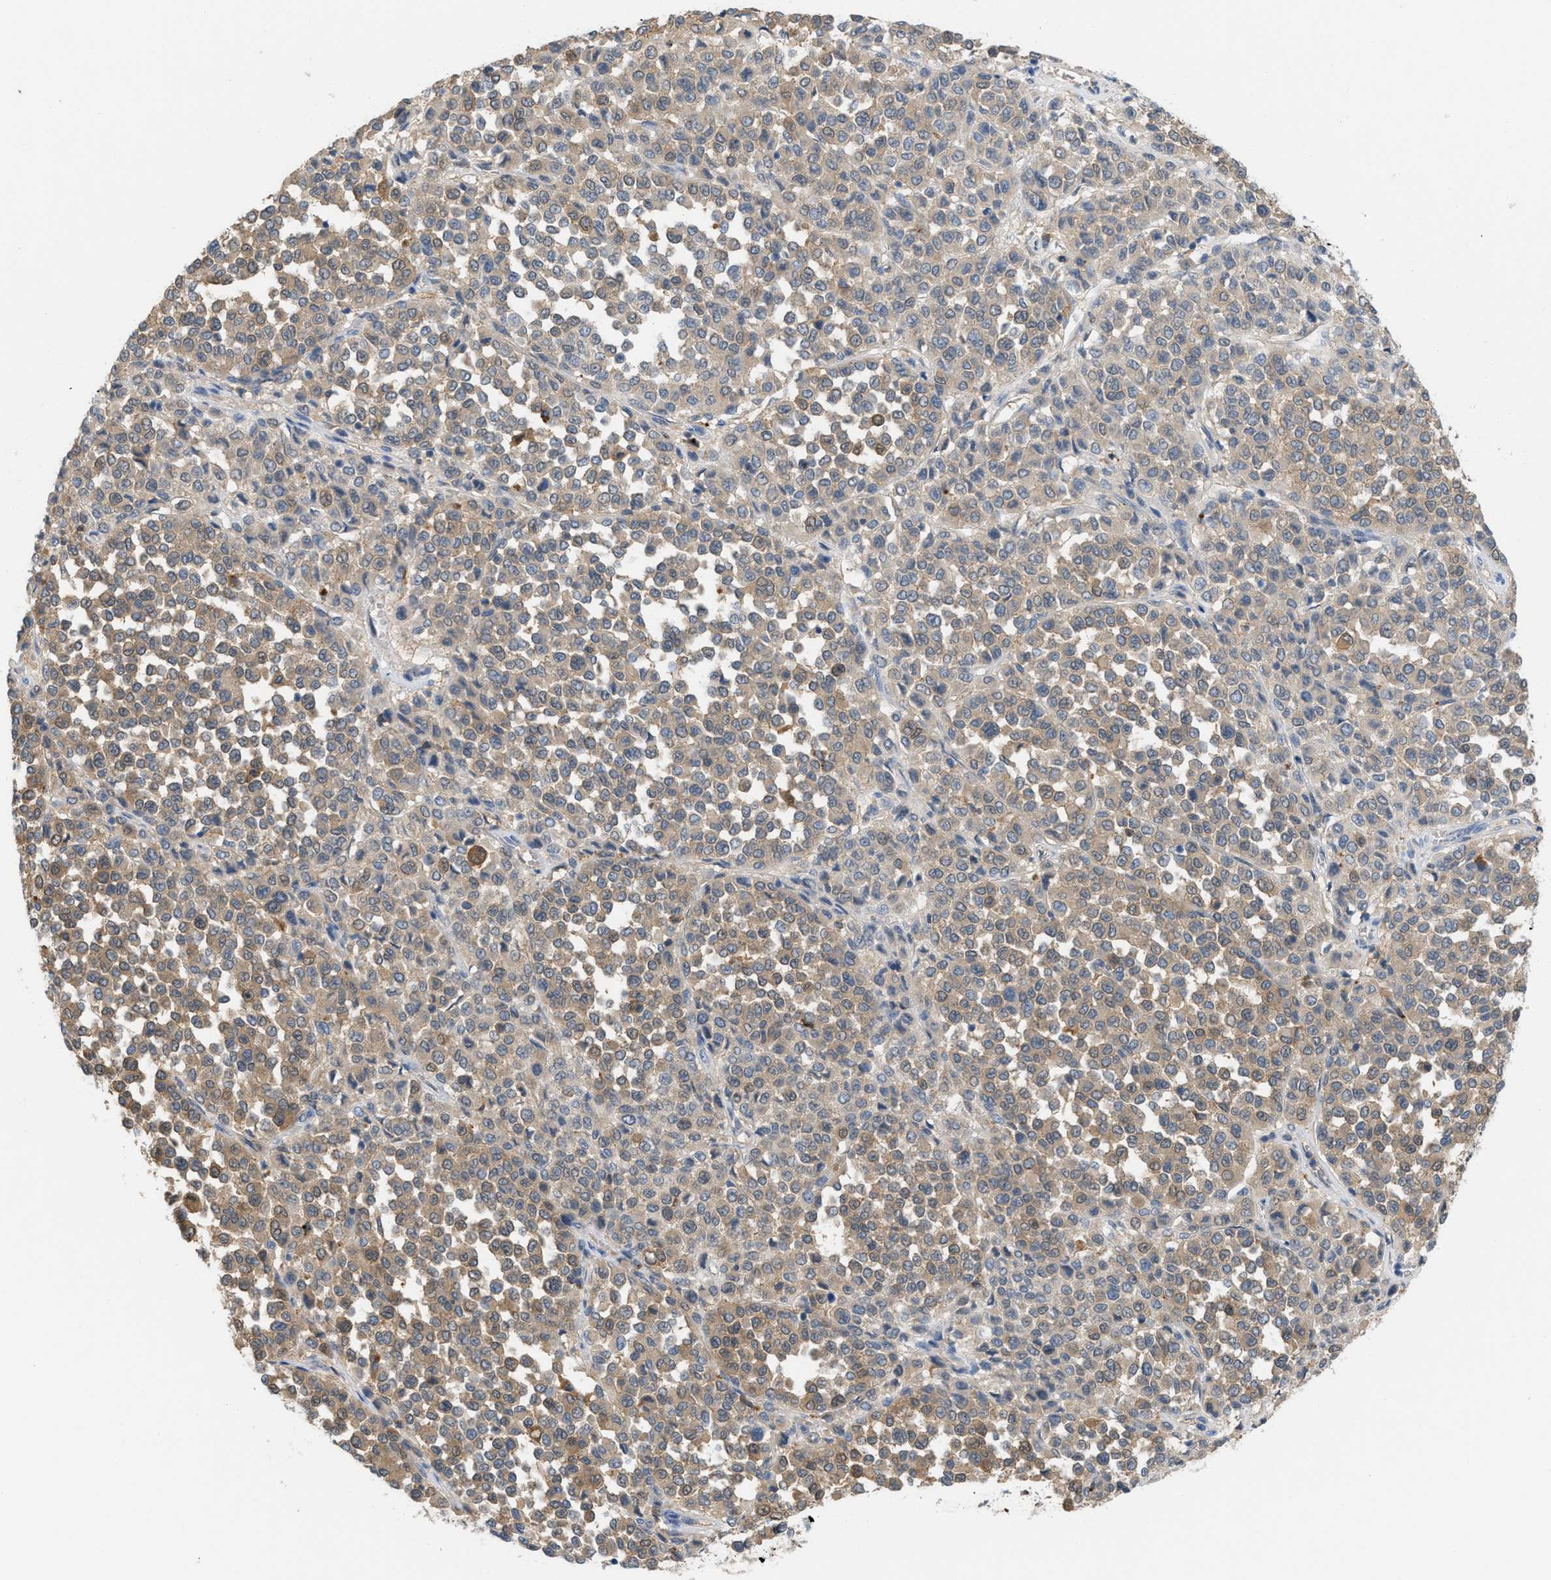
{"staining": {"intensity": "weak", "quantity": ">75%", "location": "cytoplasmic/membranous"}, "tissue": "melanoma", "cell_type": "Tumor cells", "image_type": "cancer", "snomed": [{"axis": "morphology", "description": "Malignant melanoma, Metastatic site"}, {"axis": "topography", "description": "Pancreas"}], "caption": "Weak cytoplasmic/membranous expression for a protein is appreciated in about >75% of tumor cells of melanoma using immunohistochemistry.", "gene": "CSTB", "patient": {"sex": "female", "age": 30}}